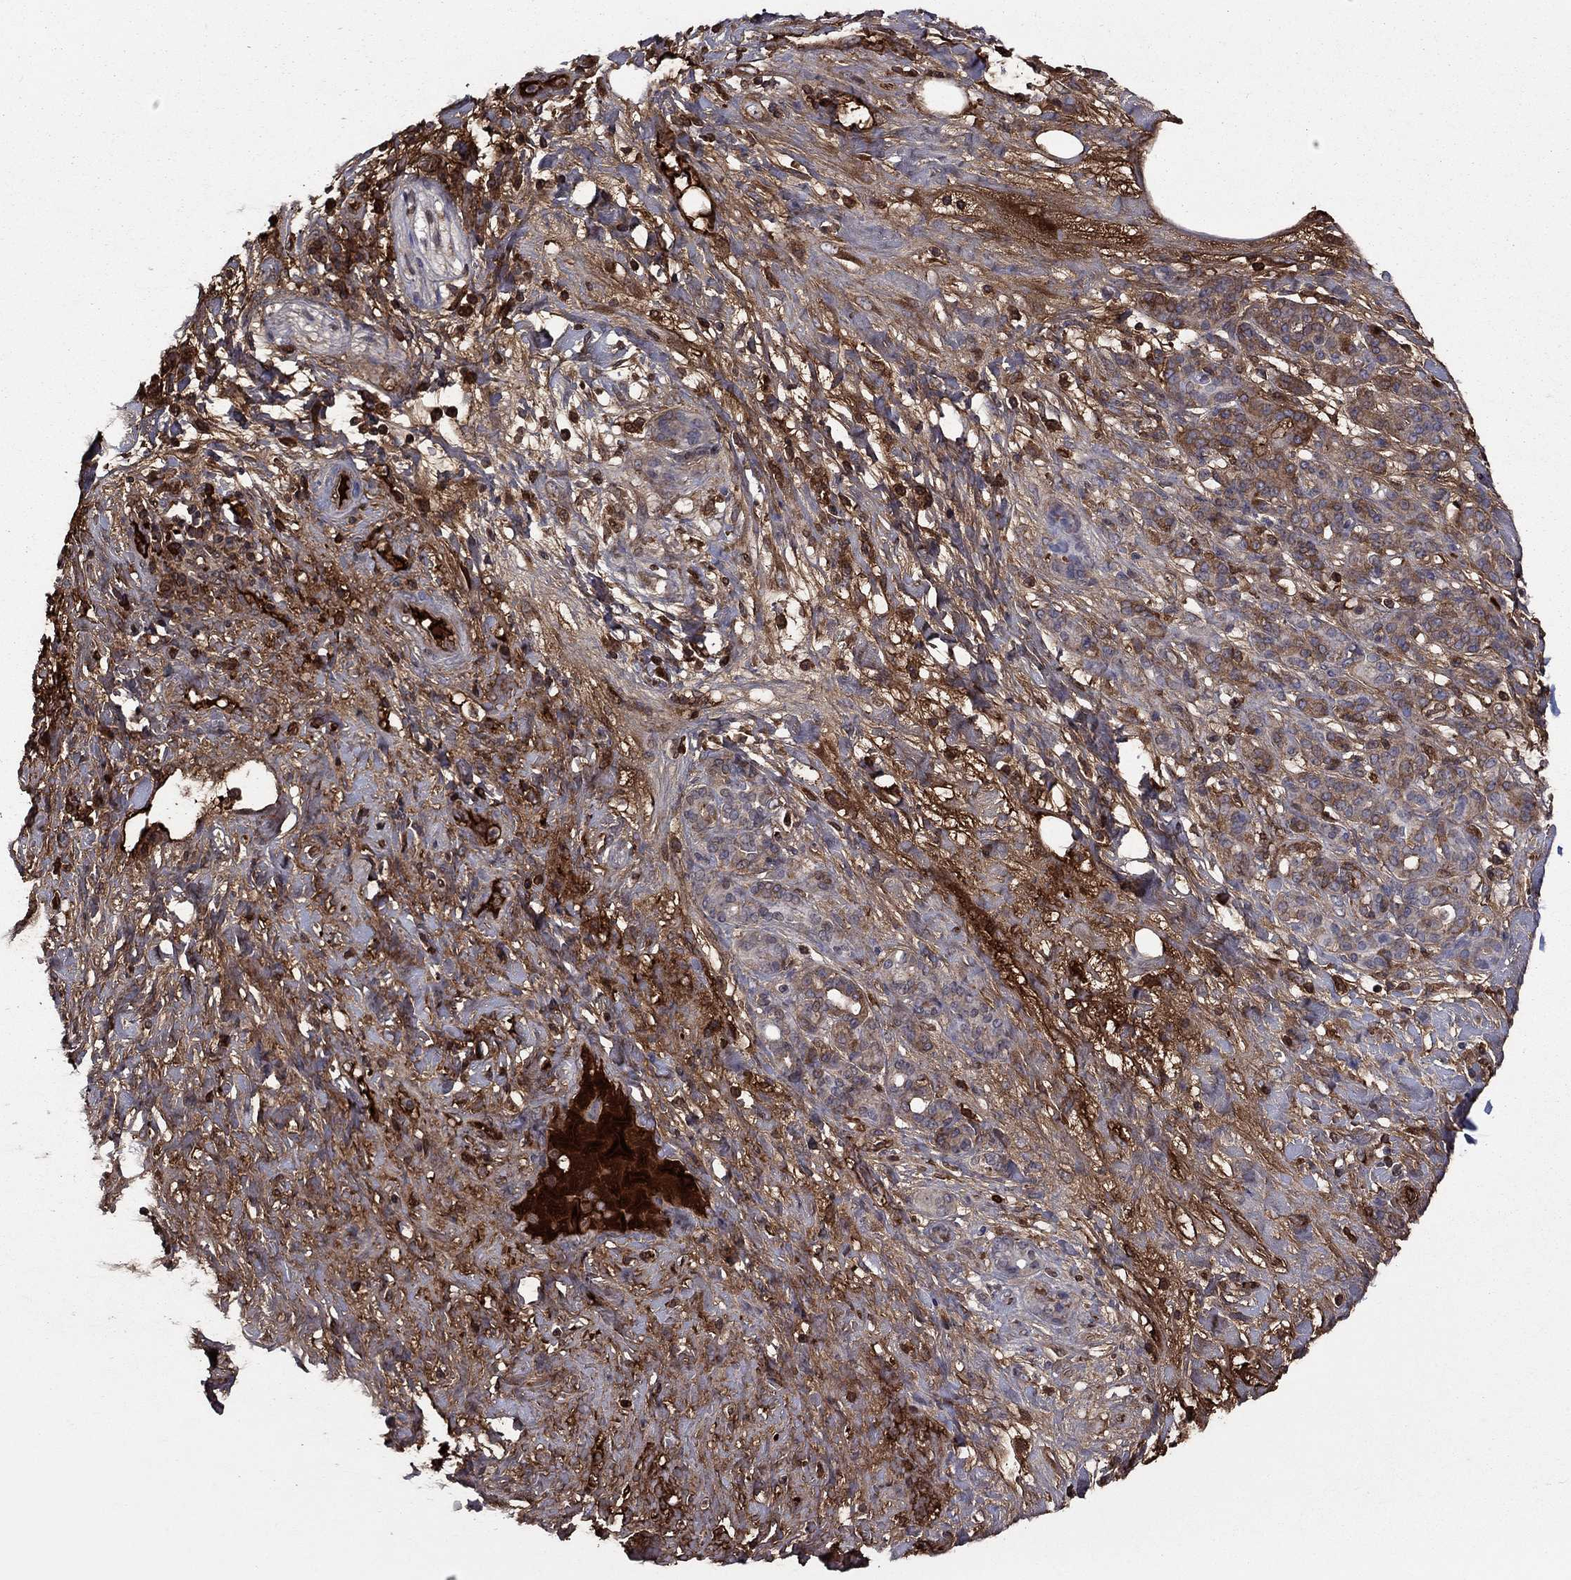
{"staining": {"intensity": "moderate", "quantity": "25%-75%", "location": "cytoplasmic/membranous"}, "tissue": "pancreatic cancer", "cell_type": "Tumor cells", "image_type": "cancer", "snomed": [{"axis": "morphology", "description": "Adenocarcinoma, NOS"}, {"axis": "topography", "description": "Pancreas"}], "caption": "DAB immunohistochemical staining of pancreatic cancer (adenocarcinoma) displays moderate cytoplasmic/membranous protein positivity in approximately 25%-75% of tumor cells. Using DAB (brown) and hematoxylin (blue) stains, captured at high magnification using brightfield microscopy.", "gene": "HPX", "patient": {"sex": "male", "age": 44}}